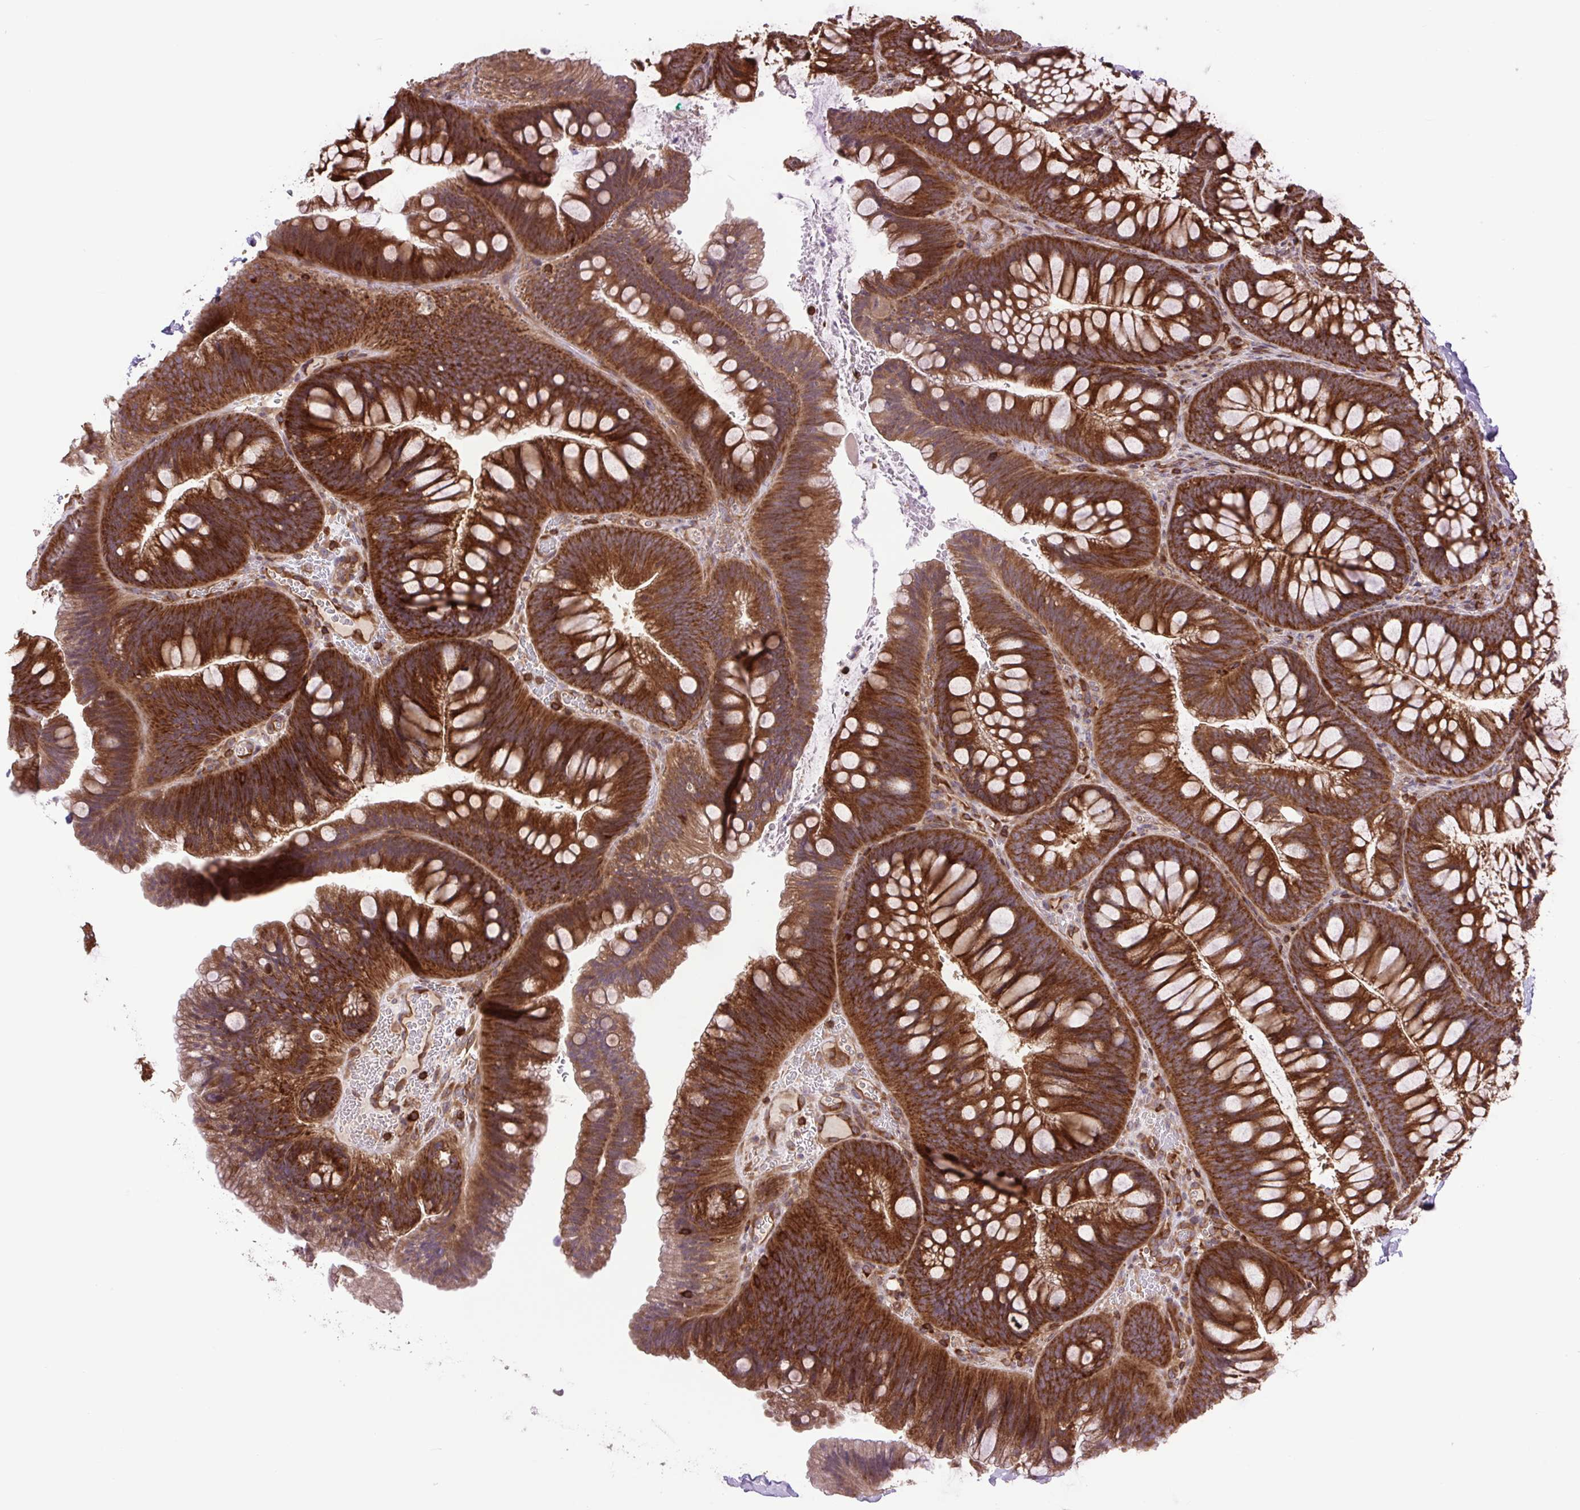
{"staining": {"intensity": "moderate", "quantity": ">75%", "location": "cytoplasmic/membranous"}, "tissue": "colon", "cell_type": "Endothelial cells", "image_type": "normal", "snomed": [{"axis": "morphology", "description": "Normal tissue, NOS"}, {"axis": "morphology", "description": "Adenoma, NOS"}, {"axis": "topography", "description": "Soft tissue"}, {"axis": "topography", "description": "Colon"}], "caption": "Human colon stained for a protein (brown) reveals moderate cytoplasmic/membranous positive staining in about >75% of endothelial cells.", "gene": "PLCG1", "patient": {"sex": "male", "age": 47}}